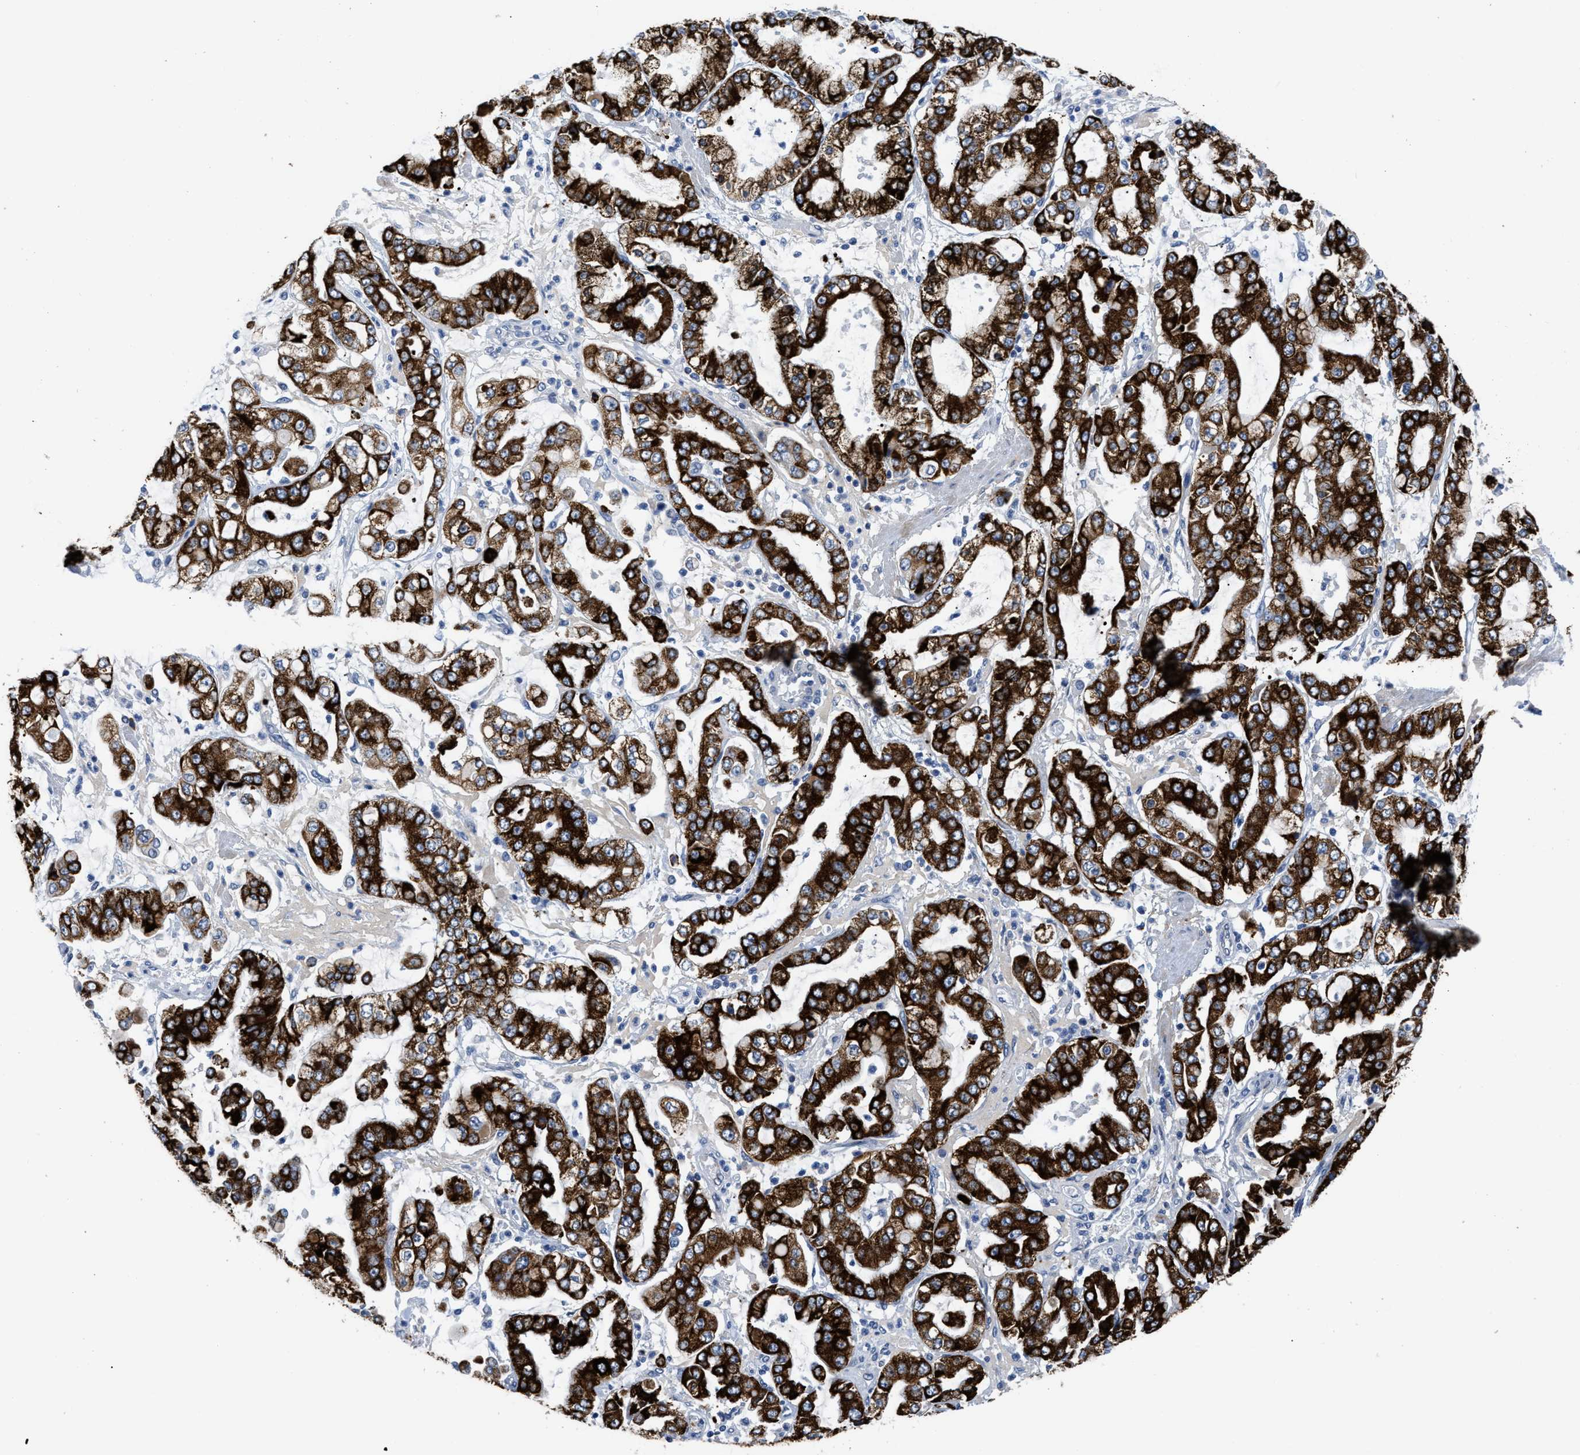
{"staining": {"intensity": "strong", "quantity": ">75%", "location": "cytoplasmic/membranous"}, "tissue": "stomach cancer", "cell_type": "Tumor cells", "image_type": "cancer", "snomed": [{"axis": "morphology", "description": "Adenocarcinoma, NOS"}, {"axis": "topography", "description": "Stomach"}], "caption": "Stomach adenocarcinoma stained with DAB (3,3'-diaminobenzidine) IHC shows high levels of strong cytoplasmic/membranous staining in approximately >75% of tumor cells.", "gene": "OR9K2", "patient": {"sex": "male", "age": 76}}